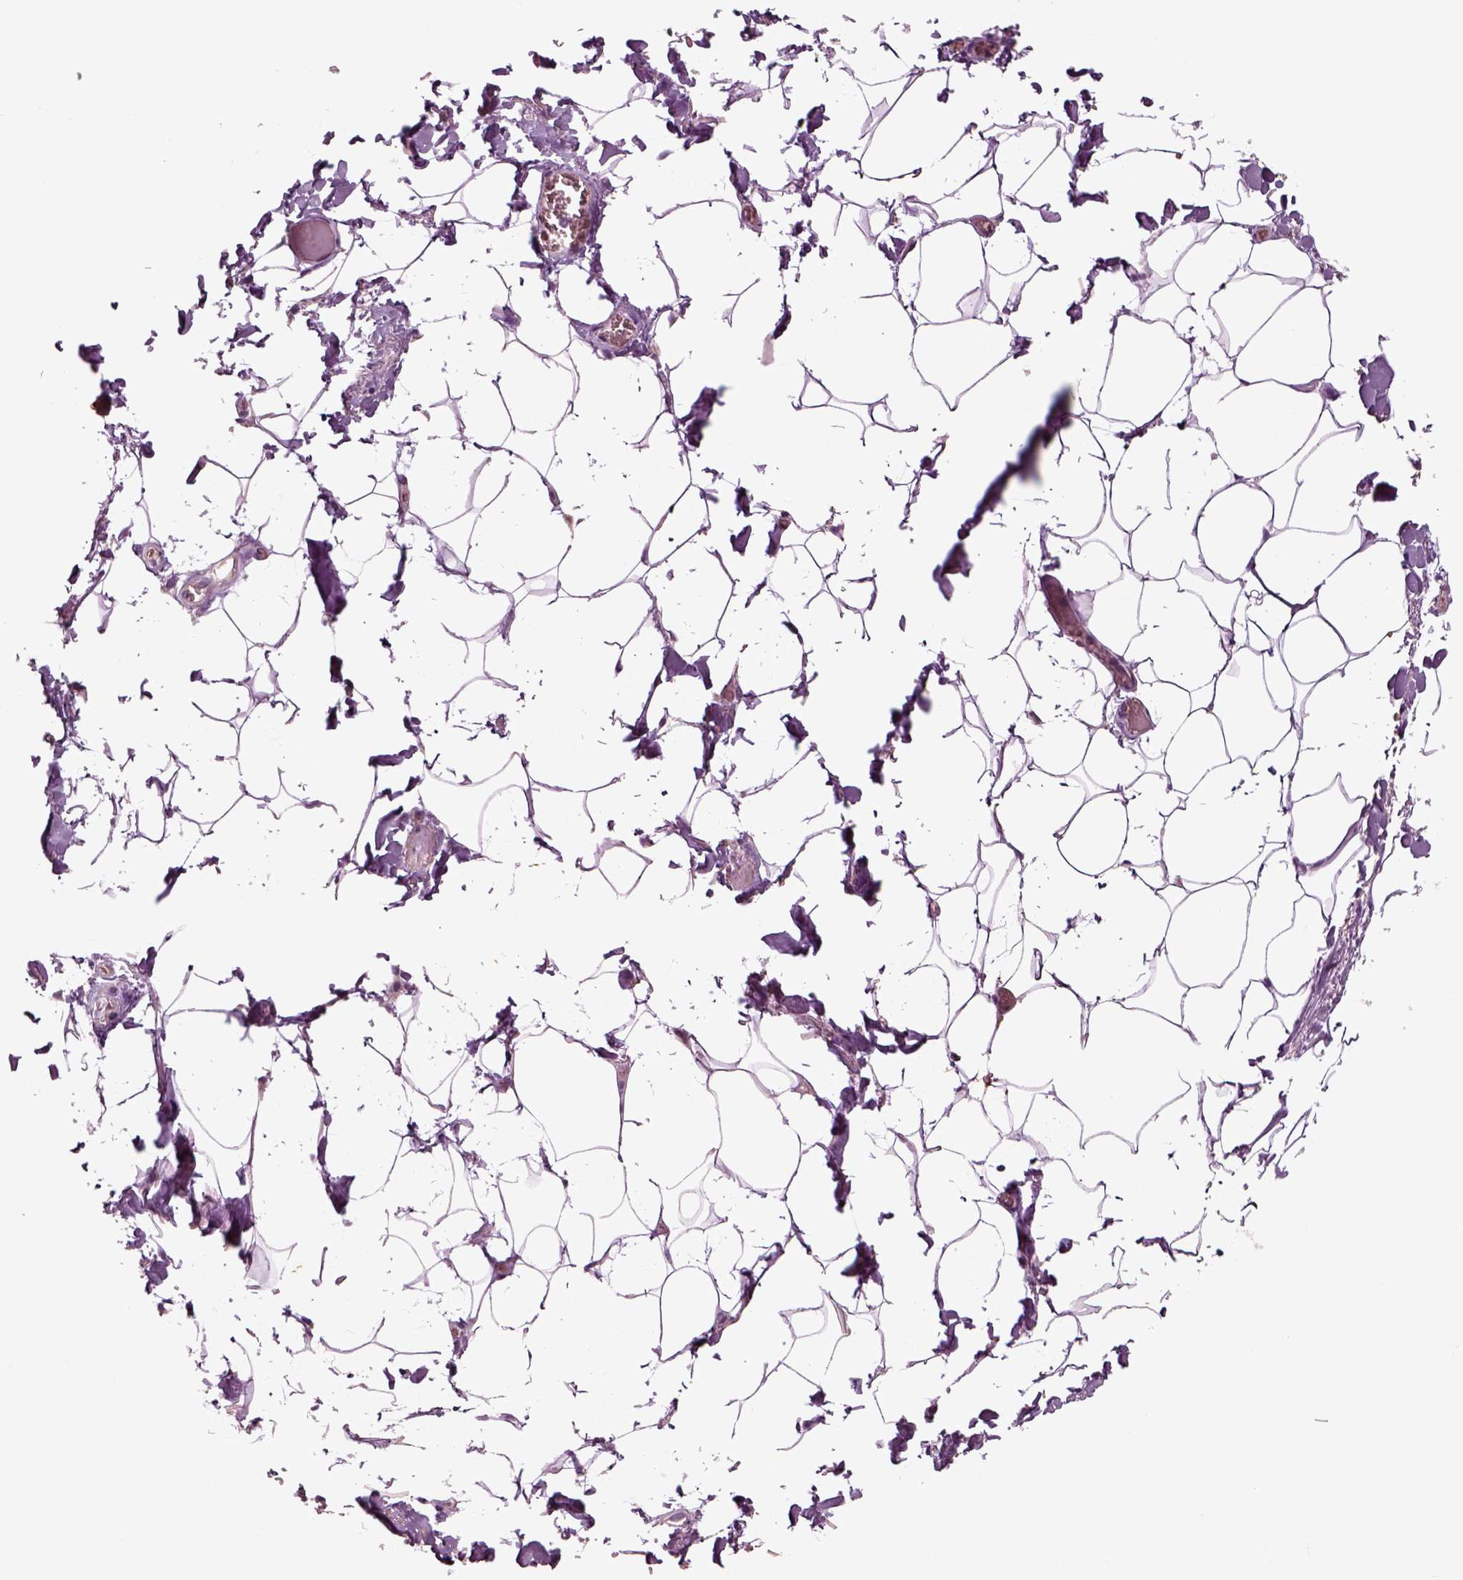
{"staining": {"intensity": "negative", "quantity": "none", "location": "none"}, "tissue": "adipose tissue", "cell_type": "Adipocytes", "image_type": "normal", "snomed": [{"axis": "morphology", "description": "Normal tissue, NOS"}, {"axis": "topography", "description": "Anal"}, {"axis": "topography", "description": "Peripheral nerve tissue"}], "caption": "The histopathology image demonstrates no staining of adipocytes in normal adipose tissue. (Brightfield microscopy of DAB (3,3'-diaminobenzidine) immunohistochemistry (IHC) at high magnification).", "gene": "CHGB", "patient": {"sex": "male", "age": 53}}